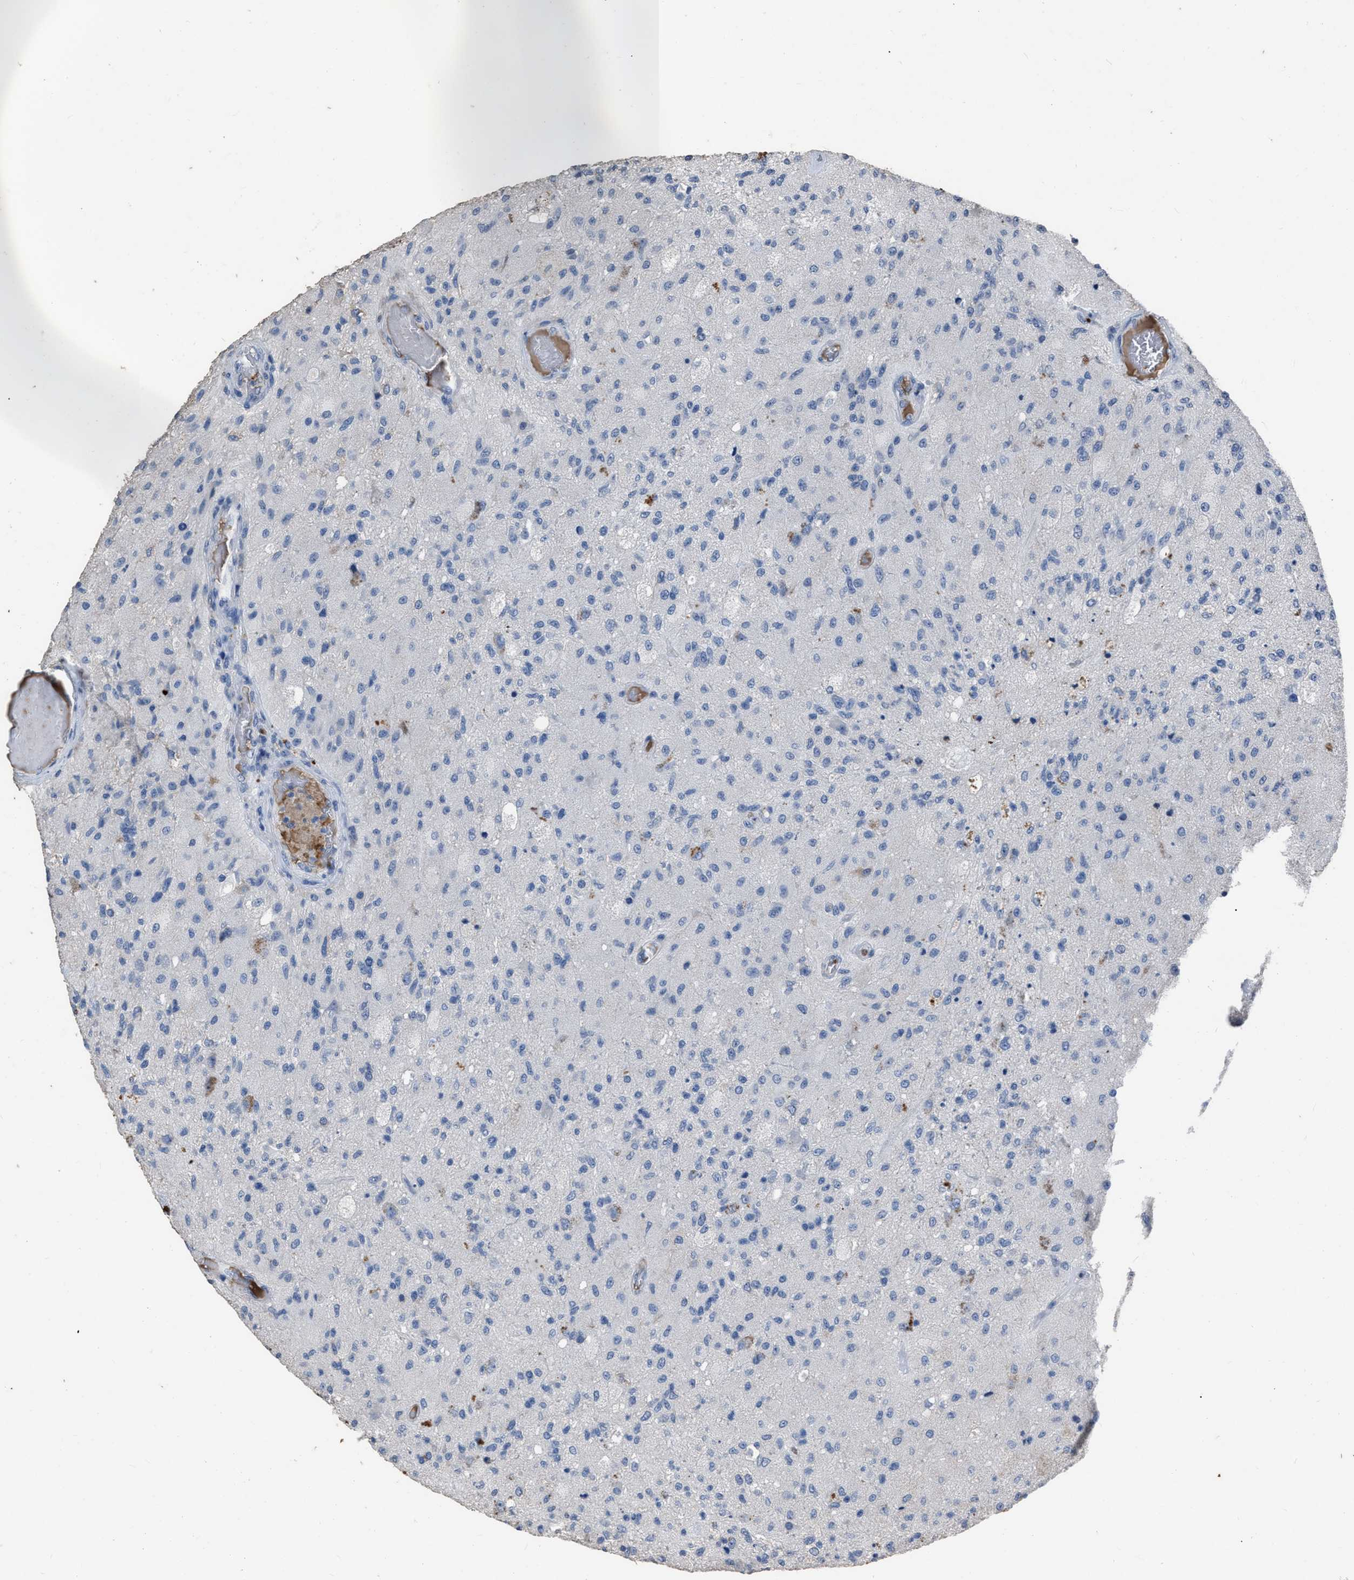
{"staining": {"intensity": "negative", "quantity": "none", "location": "none"}, "tissue": "glioma", "cell_type": "Tumor cells", "image_type": "cancer", "snomed": [{"axis": "morphology", "description": "Normal tissue, NOS"}, {"axis": "morphology", "description": "Glioma, malignant, High grade"}, {"axis": "topography", "description": "Cerebral cortex"}], "caption": "Human malignant glioma (high-grade) stained for a protein using immunohistochemistry reveals no staining in tumor cells.", "gene": "HABP2", "patient": {"sex": "male", "age": 77}}